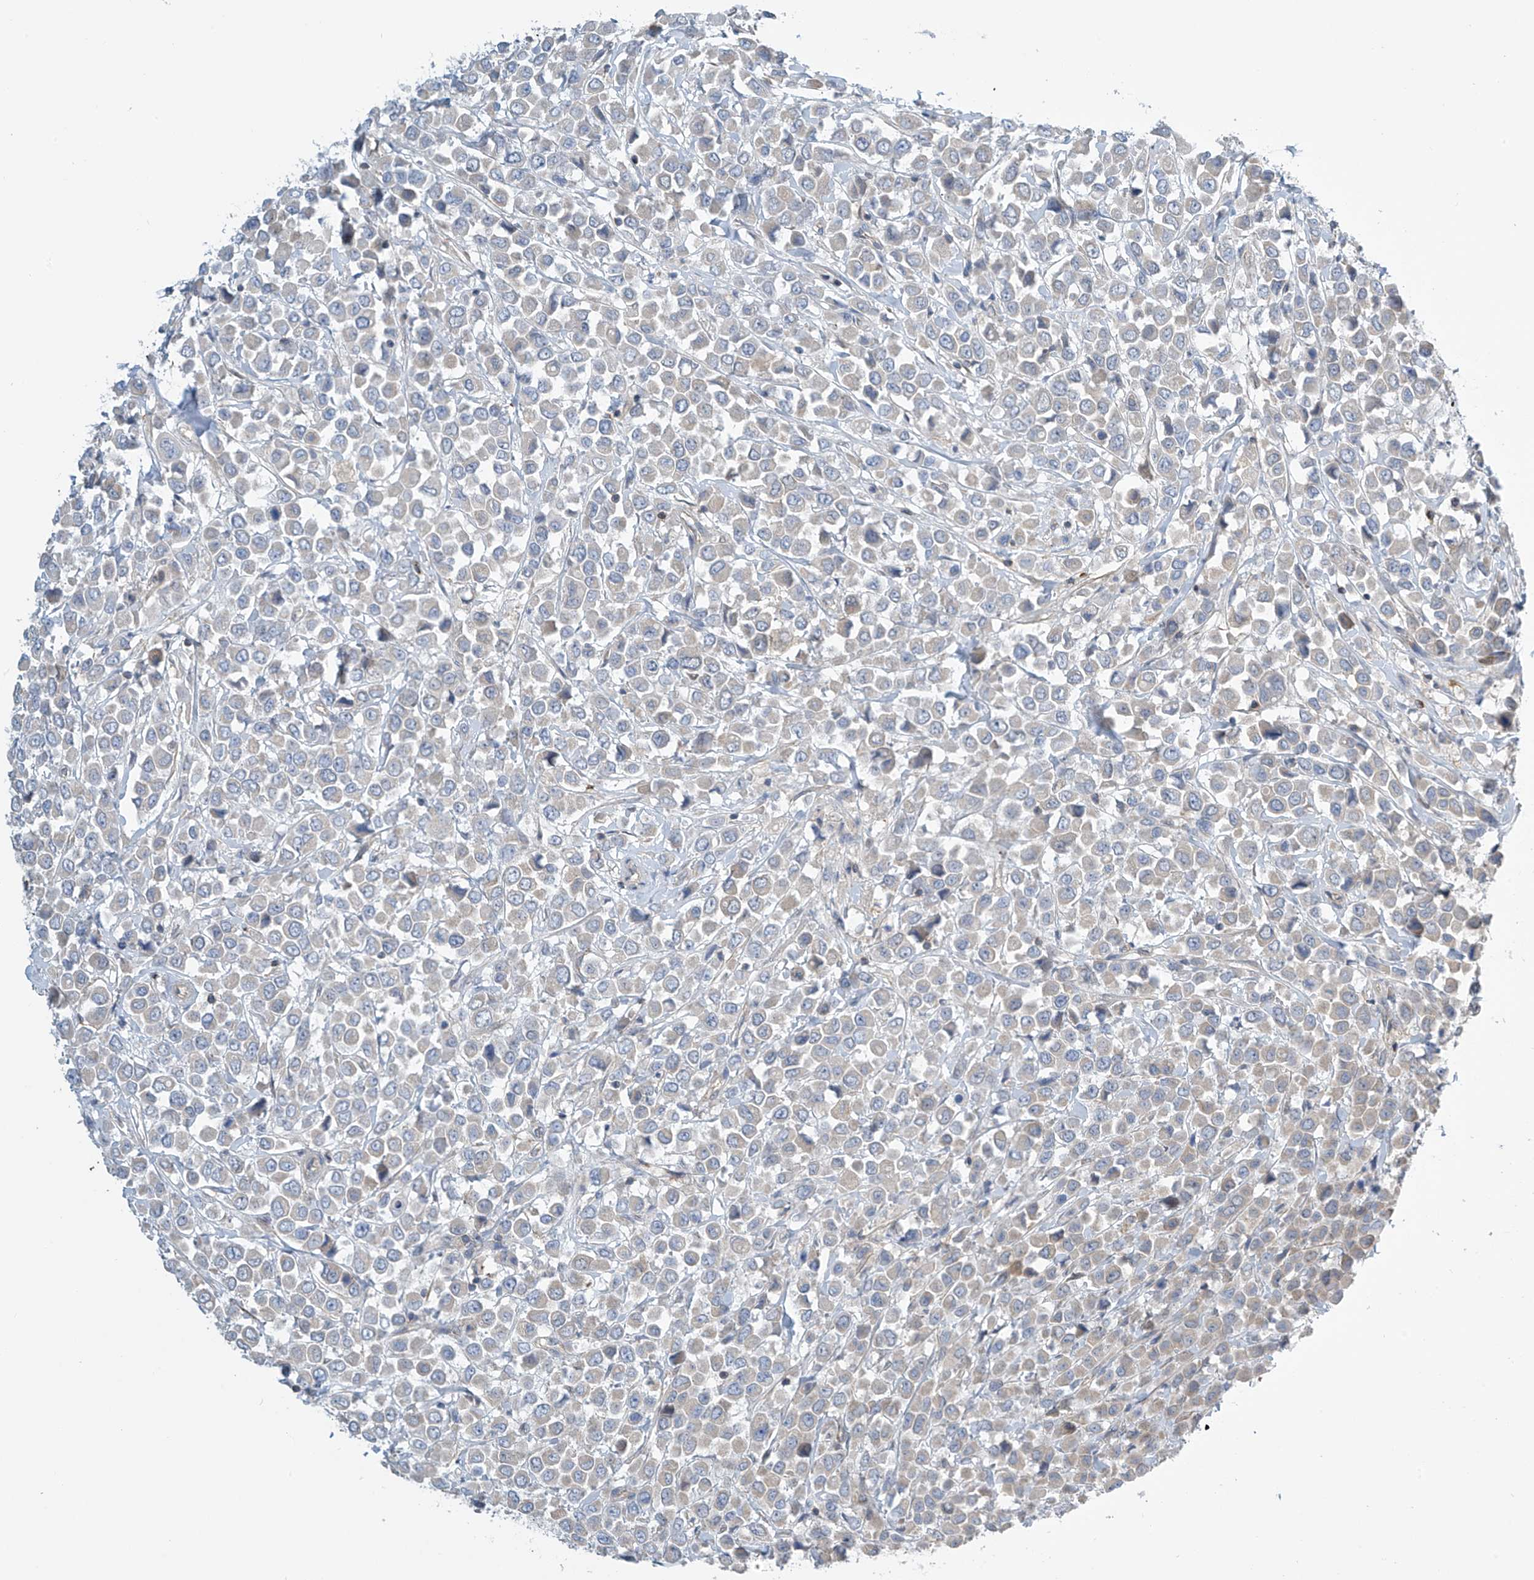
{"staining": {"intensity": "negative", "quantity": "none", "location": "none"}, "tissue": "breast cancer", "cell_type": "Tumor cells", "image_type": "cancer", "snomed": [{"axis": "morphology", "description": "Duct carcinoma"}, {"axis": "topography", "description": "Breast"}], "caption": "Infiltrating ductal carcinoma (breast) was stained to show a protein in brown. There is no significant staining in tumor cells.", "gene": "IBA57", "patient": {"sex": "female", "age": 61}}